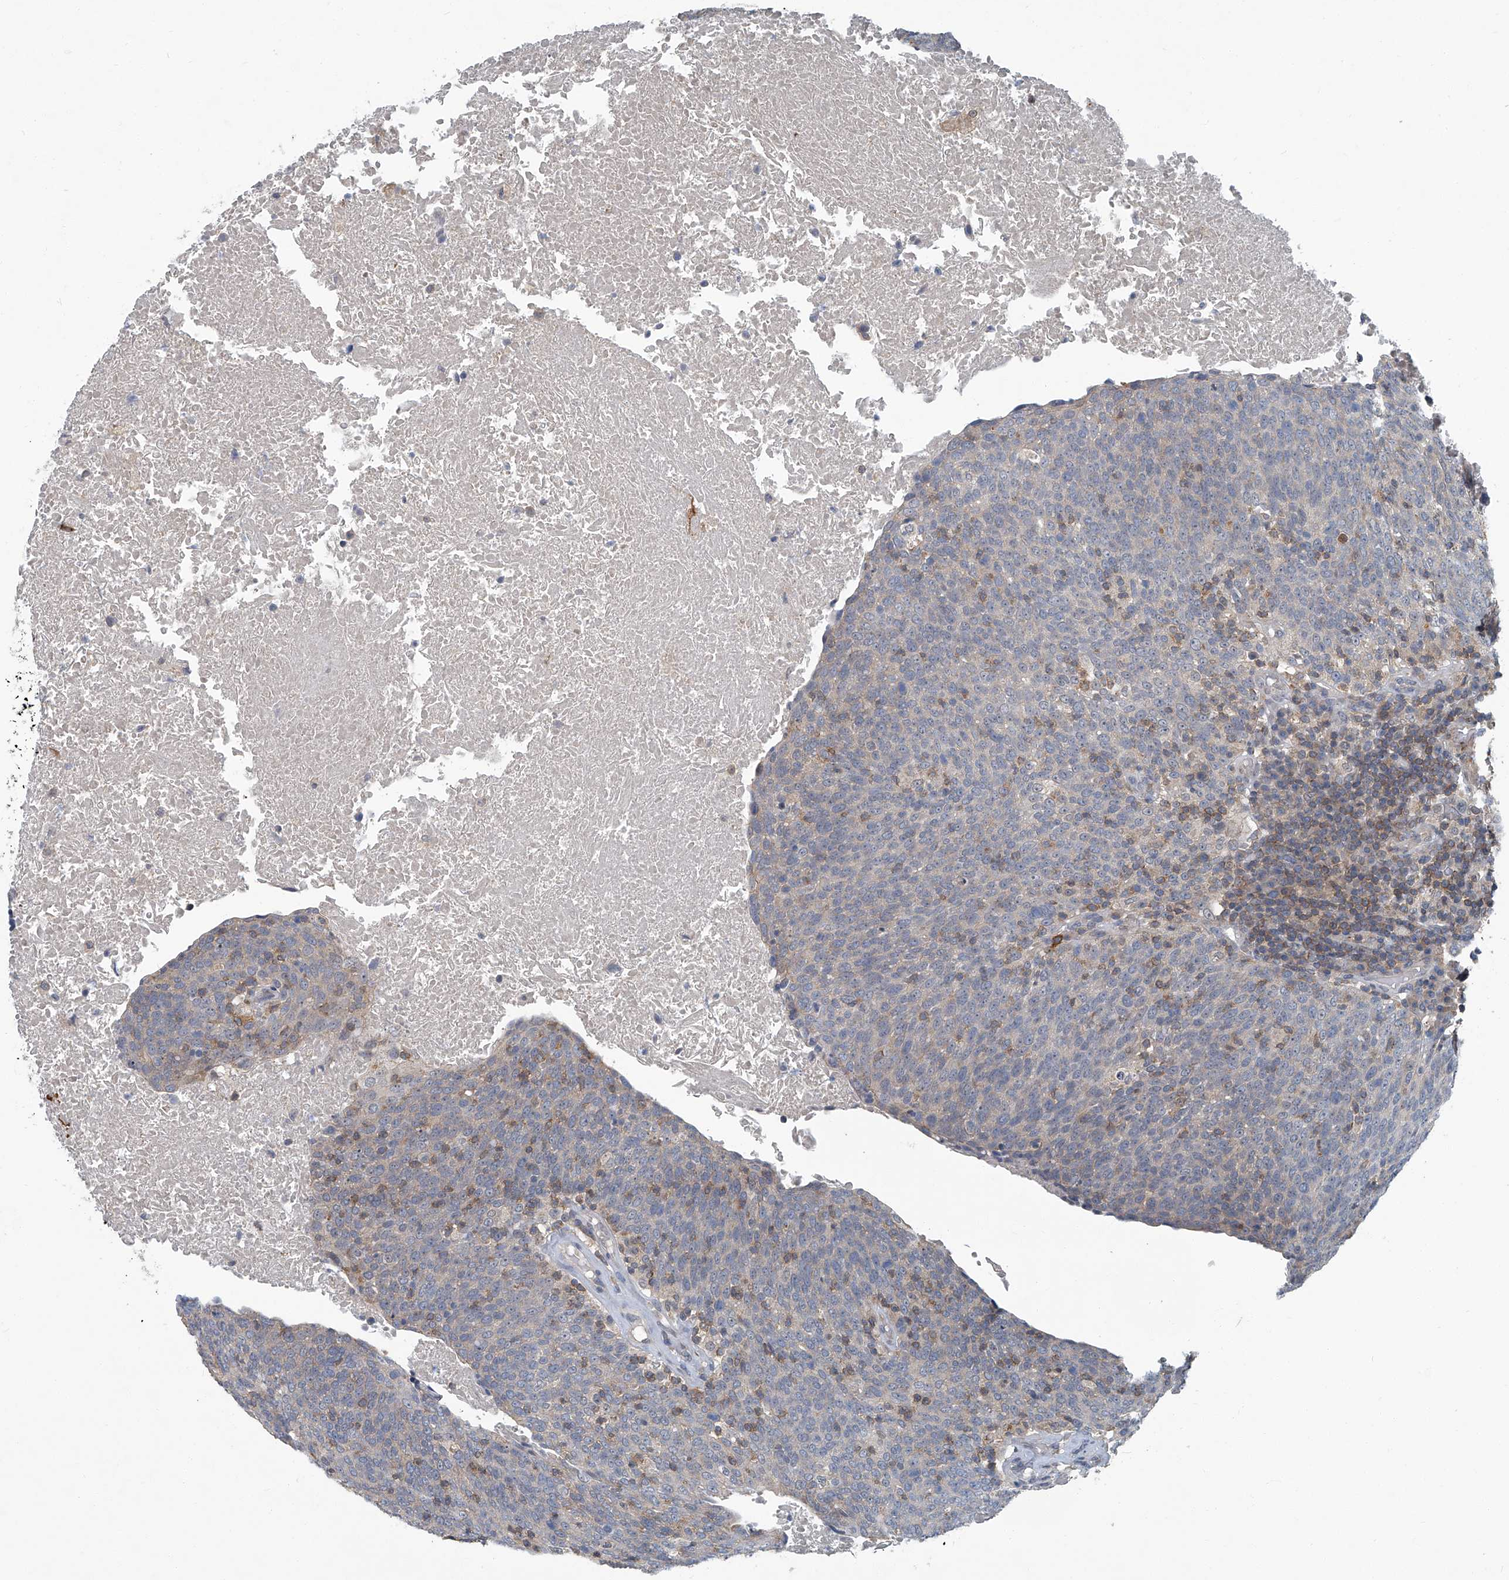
{"staining": {"intensity": "negative", "quantity": "none", "location": "none"}, "tissue": "head and neck cancer", "cell_type": "Tumor cells", "image_type": "cancer", "snomed": [{"axis": "morphology", "description": "Squamous cell carcinoma, NOS"}, {"axis": "morphology", "description": "Squamous cell carcinoma, metastatic, NOS"}, {"axis": "topography", "description": "Lymph node"}, {"axis": "topography", "description": "Head-Neck"}], "caption": "Tumor cells are negative for protein expression in human metastatic squamous cell carcinoma (head and neck). (IHC, brightfield microscopy, high magnification).", "gene": "AKNAD1", "patient": {"sex": "male", "age": 62}}